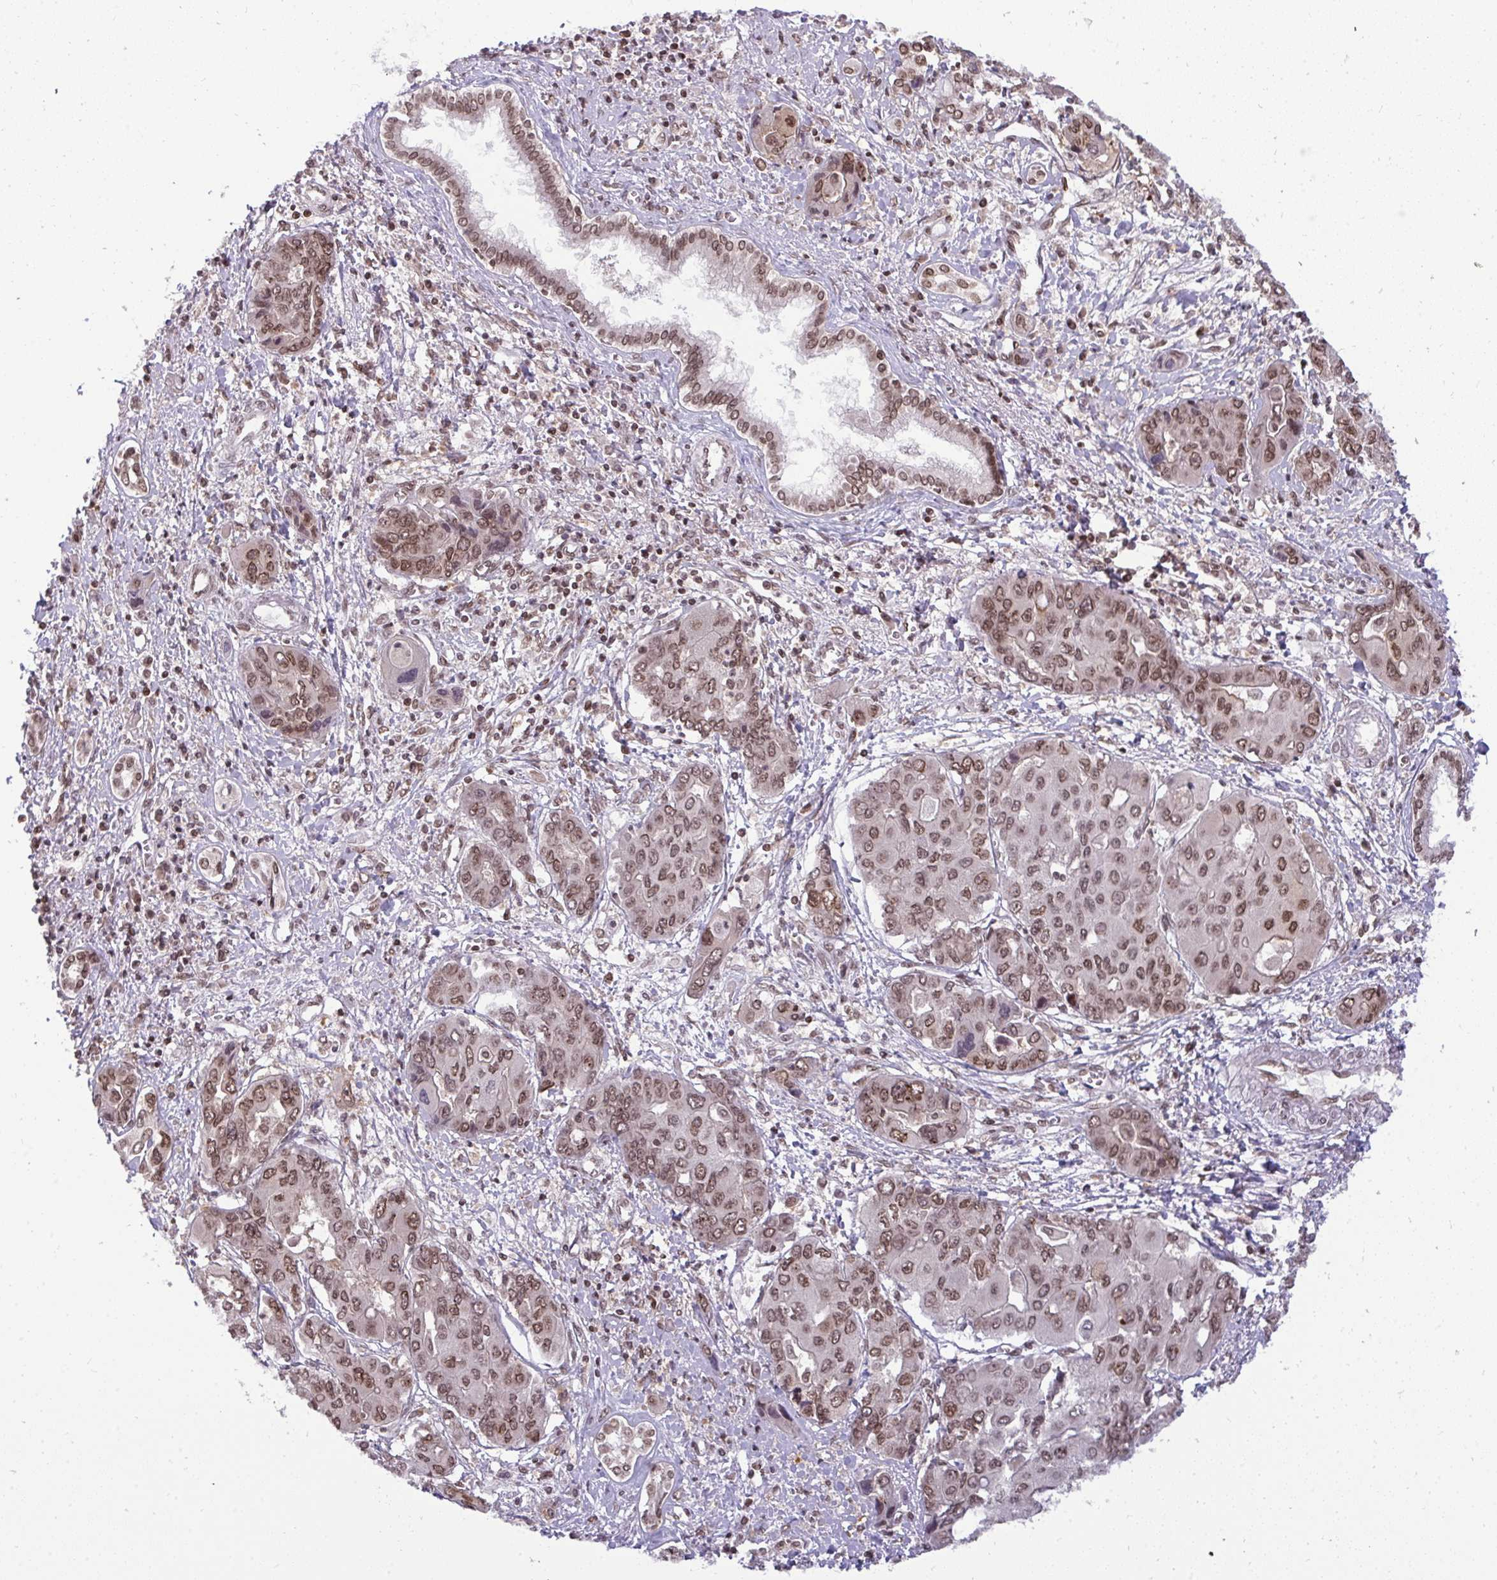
{"staining": {"intensity": "moderate", "quantity": ">75%", "location": "nuclear"}, "tissue": "liver cancer", "cell_type": "Tumor cells", "image_type": "cancer", "snomed": [{"axis": "morphology", "description": "Cholangiocarcinoma"}, {"axis": "topography", "description": "Liver"}], "caption": "Immunohistochemical staining of liver cancer (cholangiocarcinoma) shows medium levels of moderate nuclear positivity in approximately >75% of tumor cells.", "gene": "JPT1", "patient": {"sex": "male", "age": 67}}